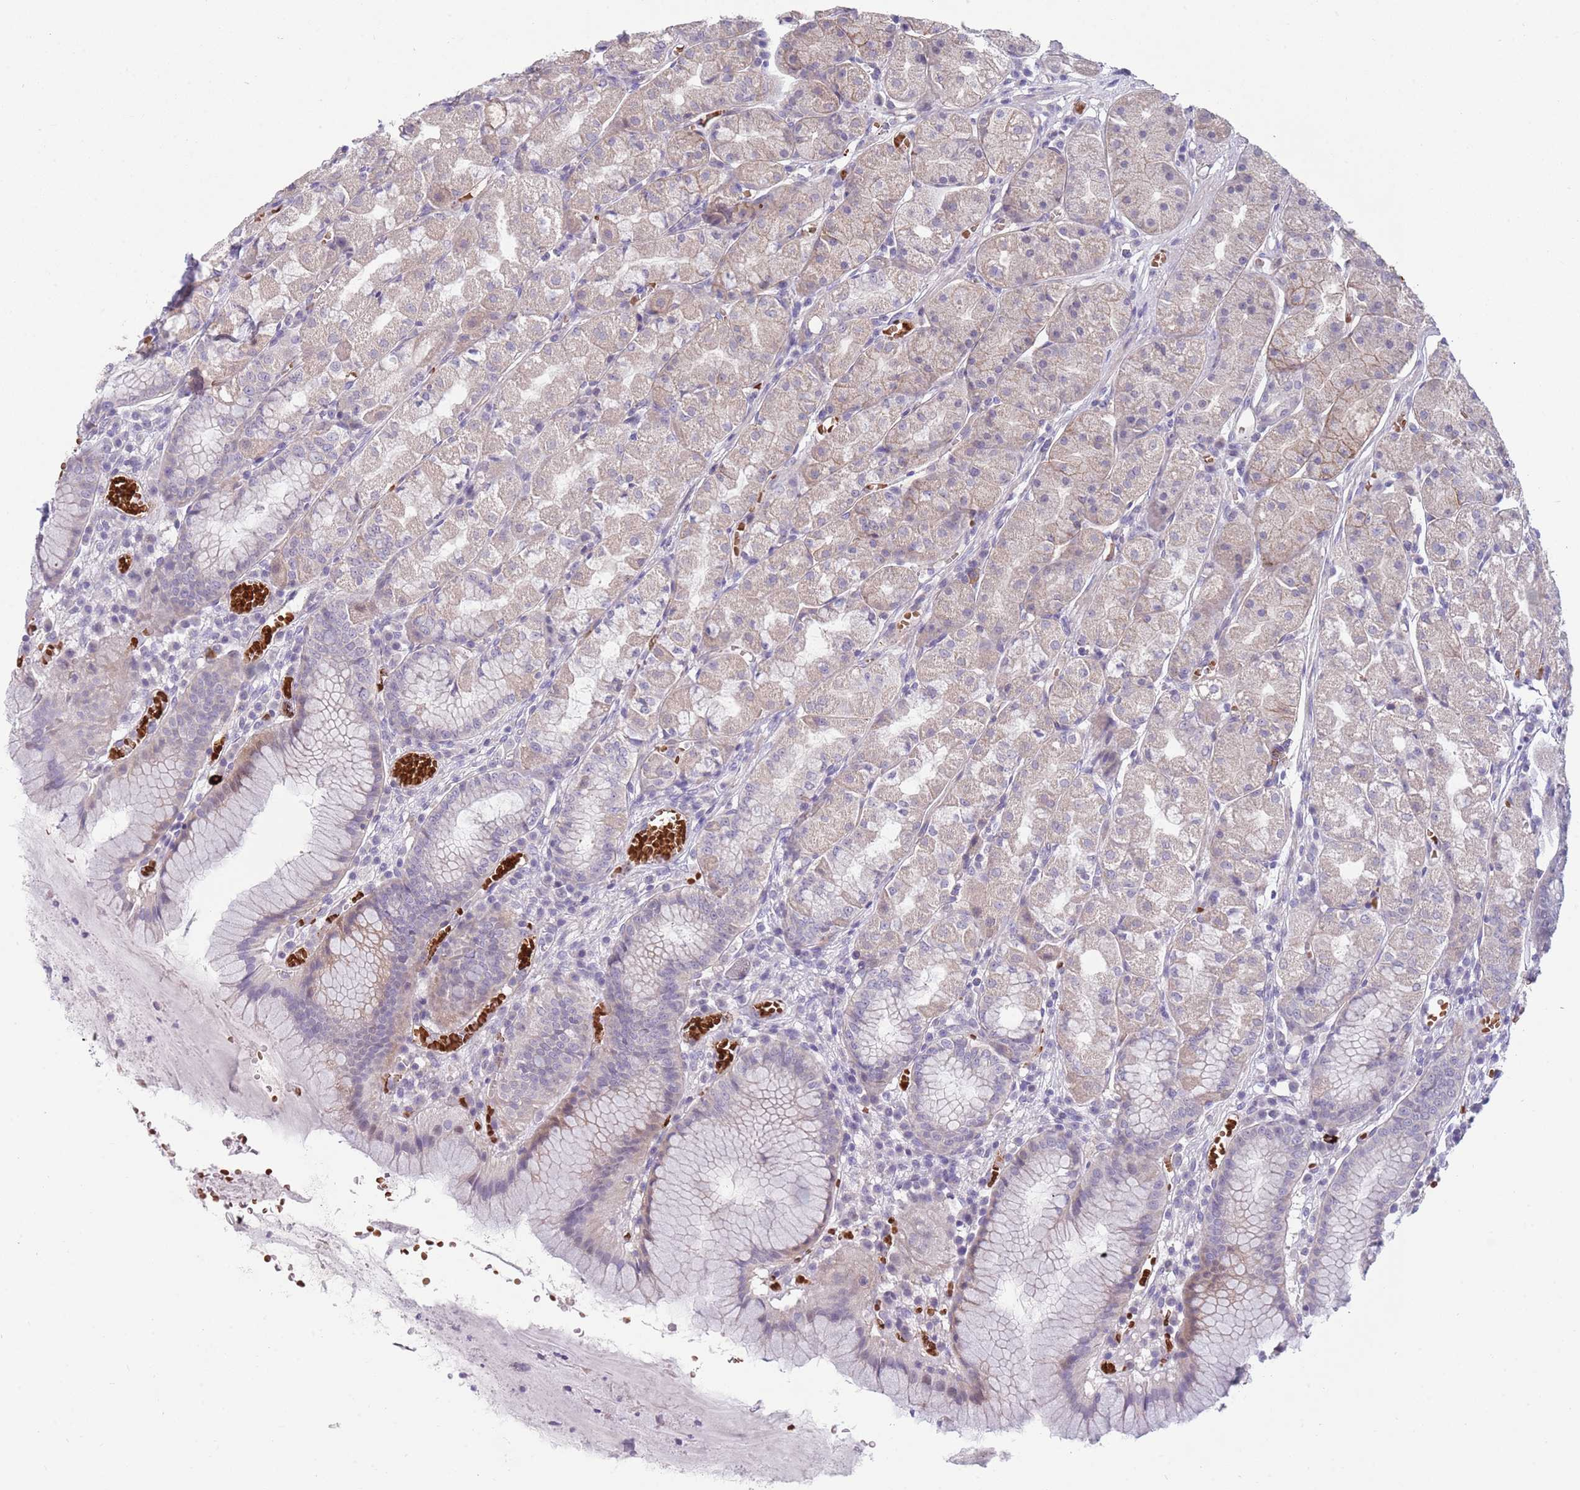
{"staining": {"intensity": "weak", "quantity": "25%-75%", "location": "cytoplasmic/membranous"}, "tissue": "stomach", "cell_type": "Glandular cells", "image_type": "normal", "snomed": [{"axis": "morphology", "description": "Normal tissue, NOS"}, {"axis": "topography", "description": "Stomach"}], "caption": "IHC of normal human stomach displays low levels of weak cytoplasmic/membranous positivity in about 25%-75% of glandular cells. Using DAB (3,3'-diaminobenzidine) (brown) and hematoxylin (blue) stains, captured at high magnification using brightfield microscopy.", "gene": "ZNF14", "patient": {"sex": "male", "age": 55}}